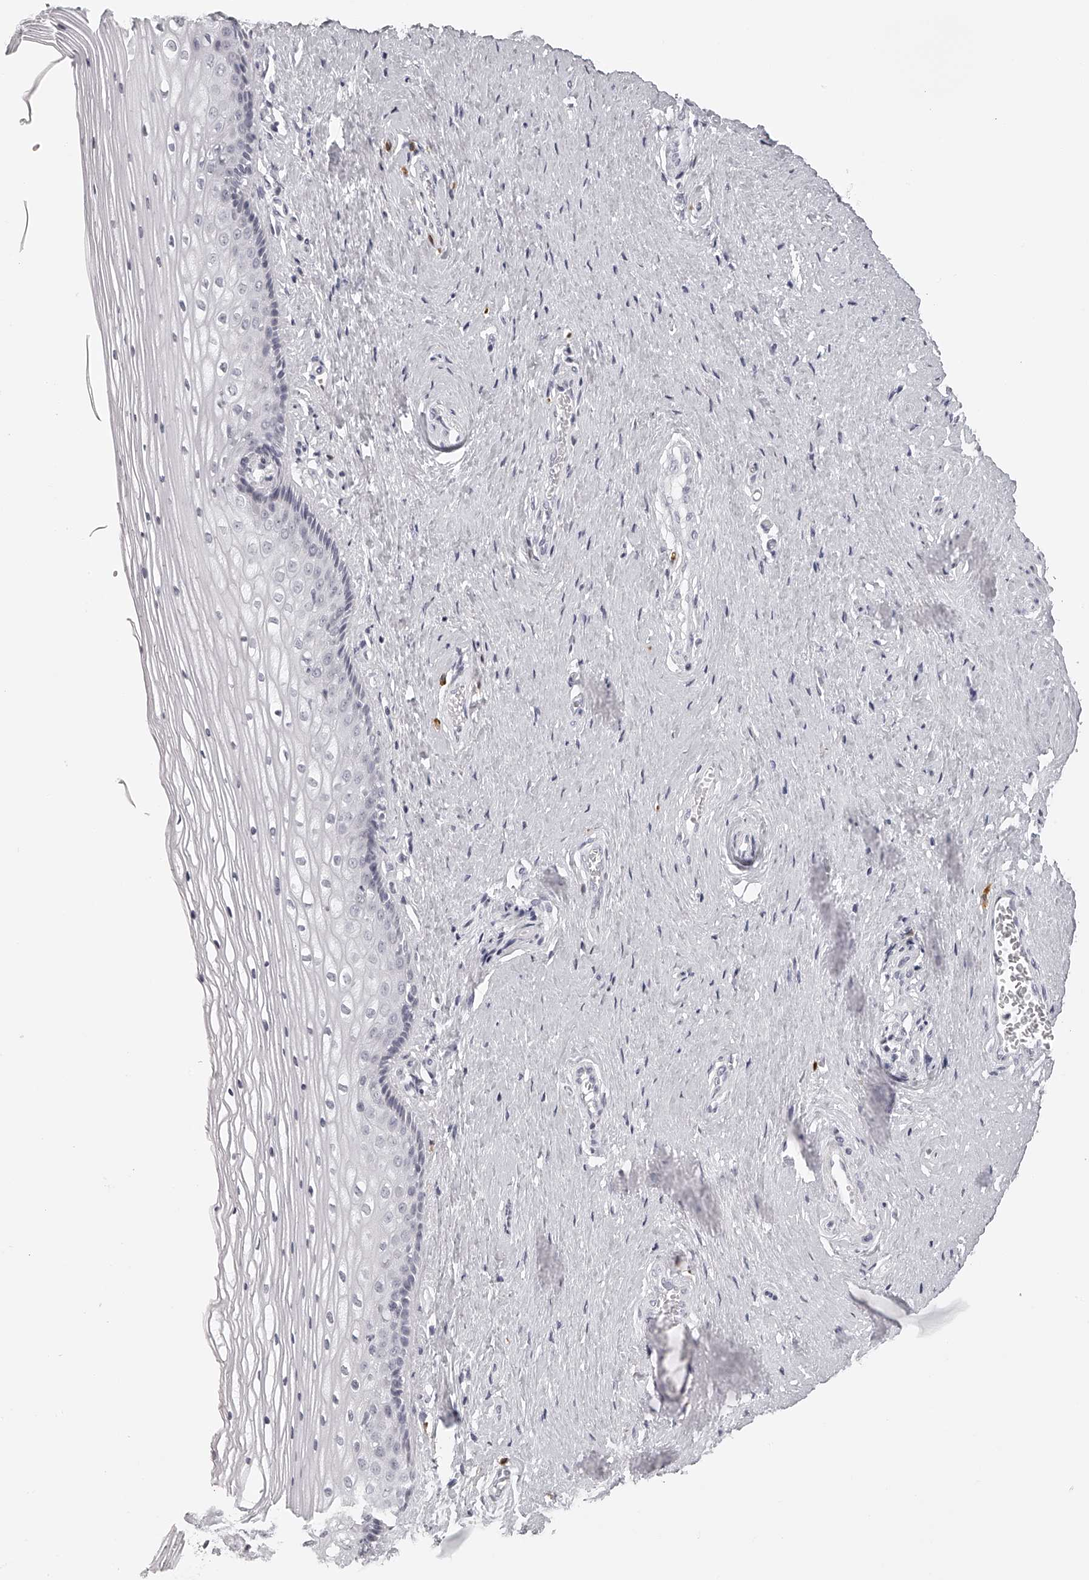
{"staining": {"intensity": "negative", "quantity": "none", "location": "none"}, "tissue": "vagina", "cell_type": "Squamous epithelial cells", "image_type": "normal", "snomed": [{"axis": "morphology", "description": "Normal tissue, NOS"}, {"axis": "topography", "description": "Vagina"}], "caption": "The photomicrograph demonstrates no significant positivity in squamous epithelial cells of vagina. (Immunohistochemistry (ihc), brightfield microscopy, high magnification).", "gene": "SEC11C", "patient": {"sex": "female", "age": 46}}